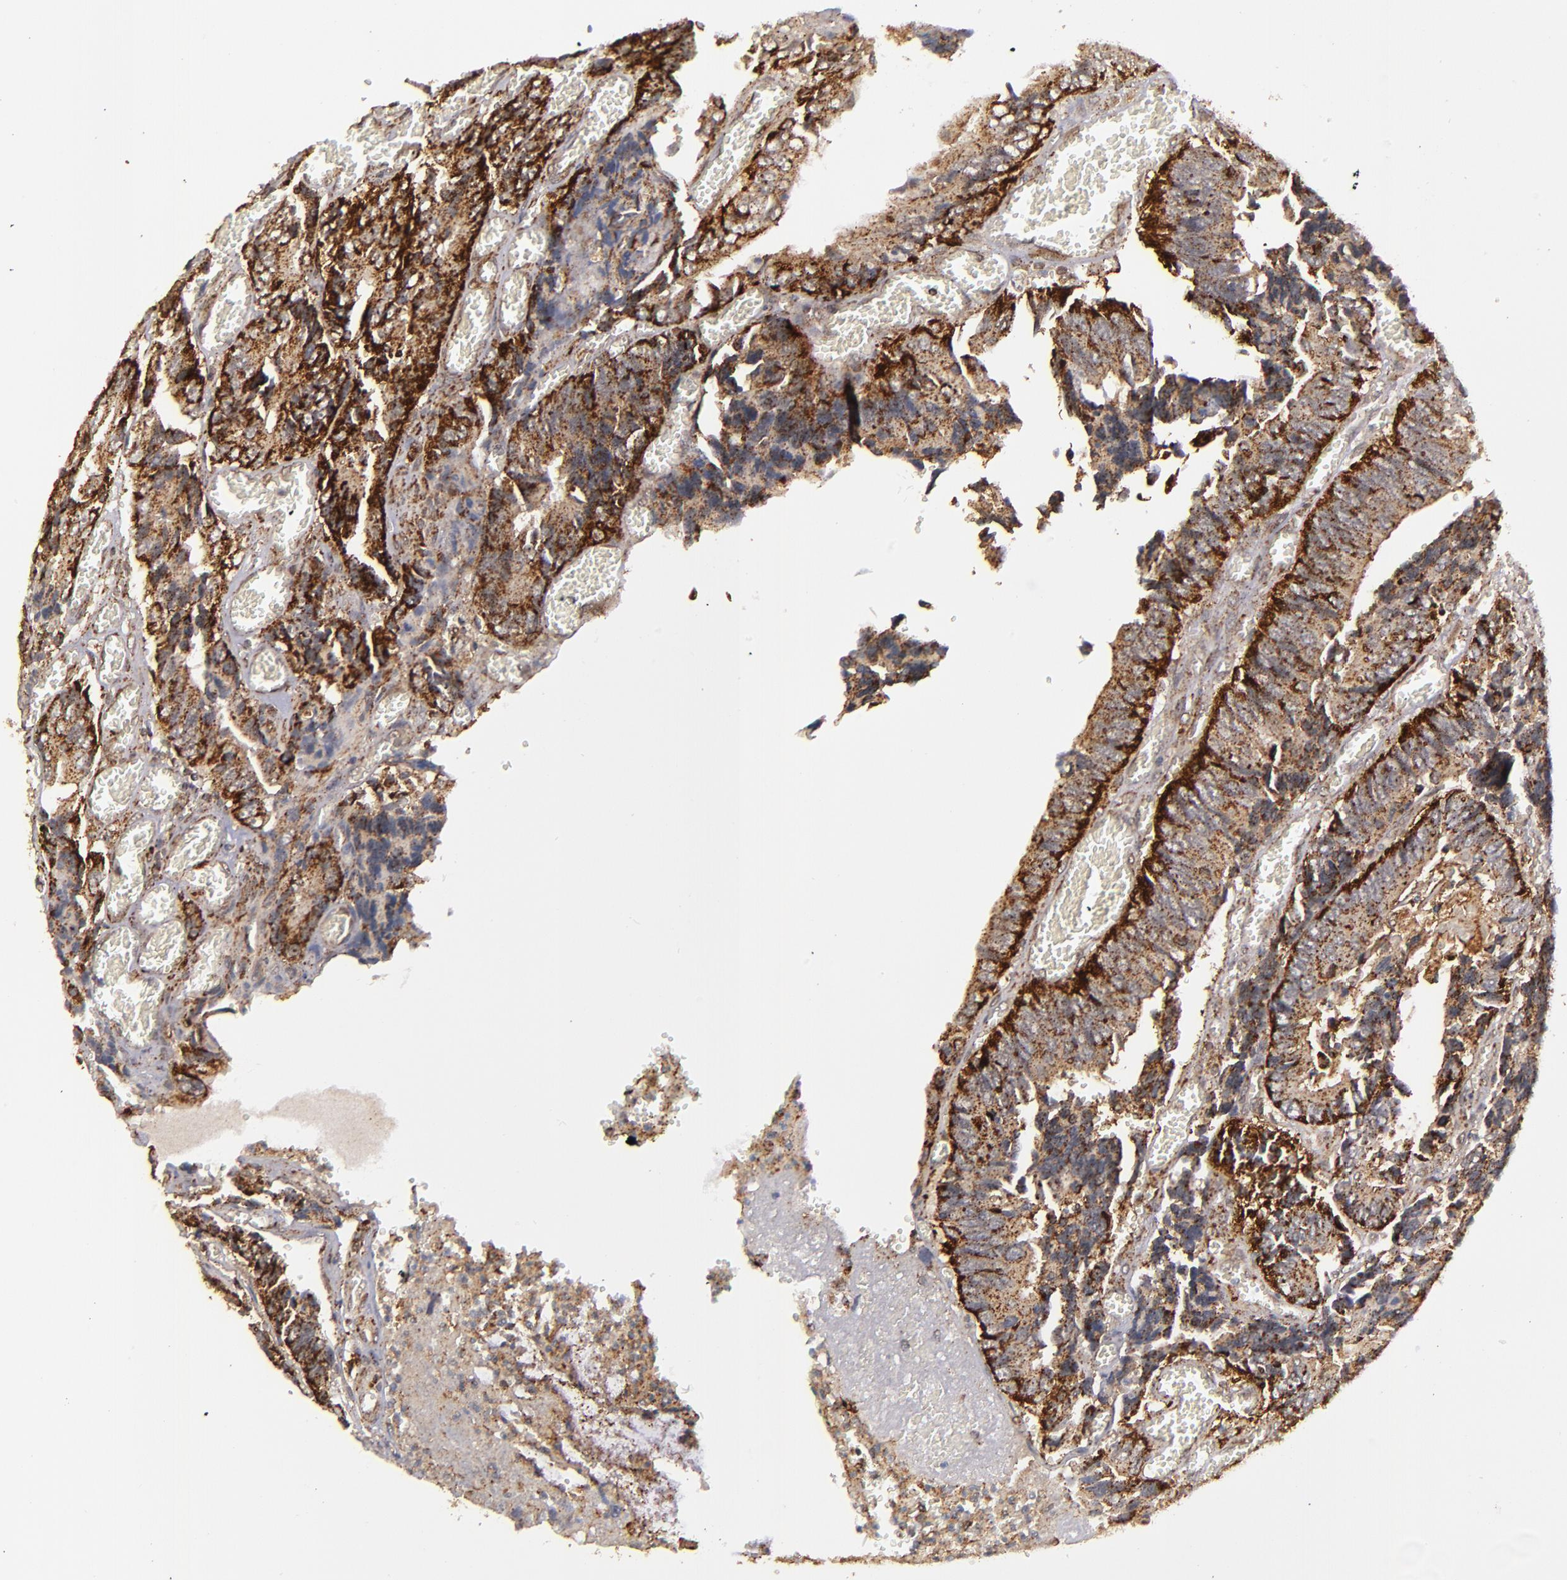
{"staining": {"intensity": "moderate", "quantity": ">75%", "location": "cytoplasmic/membranous"}, "tissue": "colorectal cancer", "cell_type": "Tumor cells", "image_type": "cancer", "snomed": [{"axis": "morphology", "description": "Adenocarcinoma, NOS"}, {"axis": "topography", "description": "Colon"}], "caption": "A brown stain labels moderate cytoplasmic/membranous positivity of a protein in adenocarcinoma (colorectal) tumor cells.", "gene": "ZFYVE1", "patient": {"sex": "male", "age": 72}}